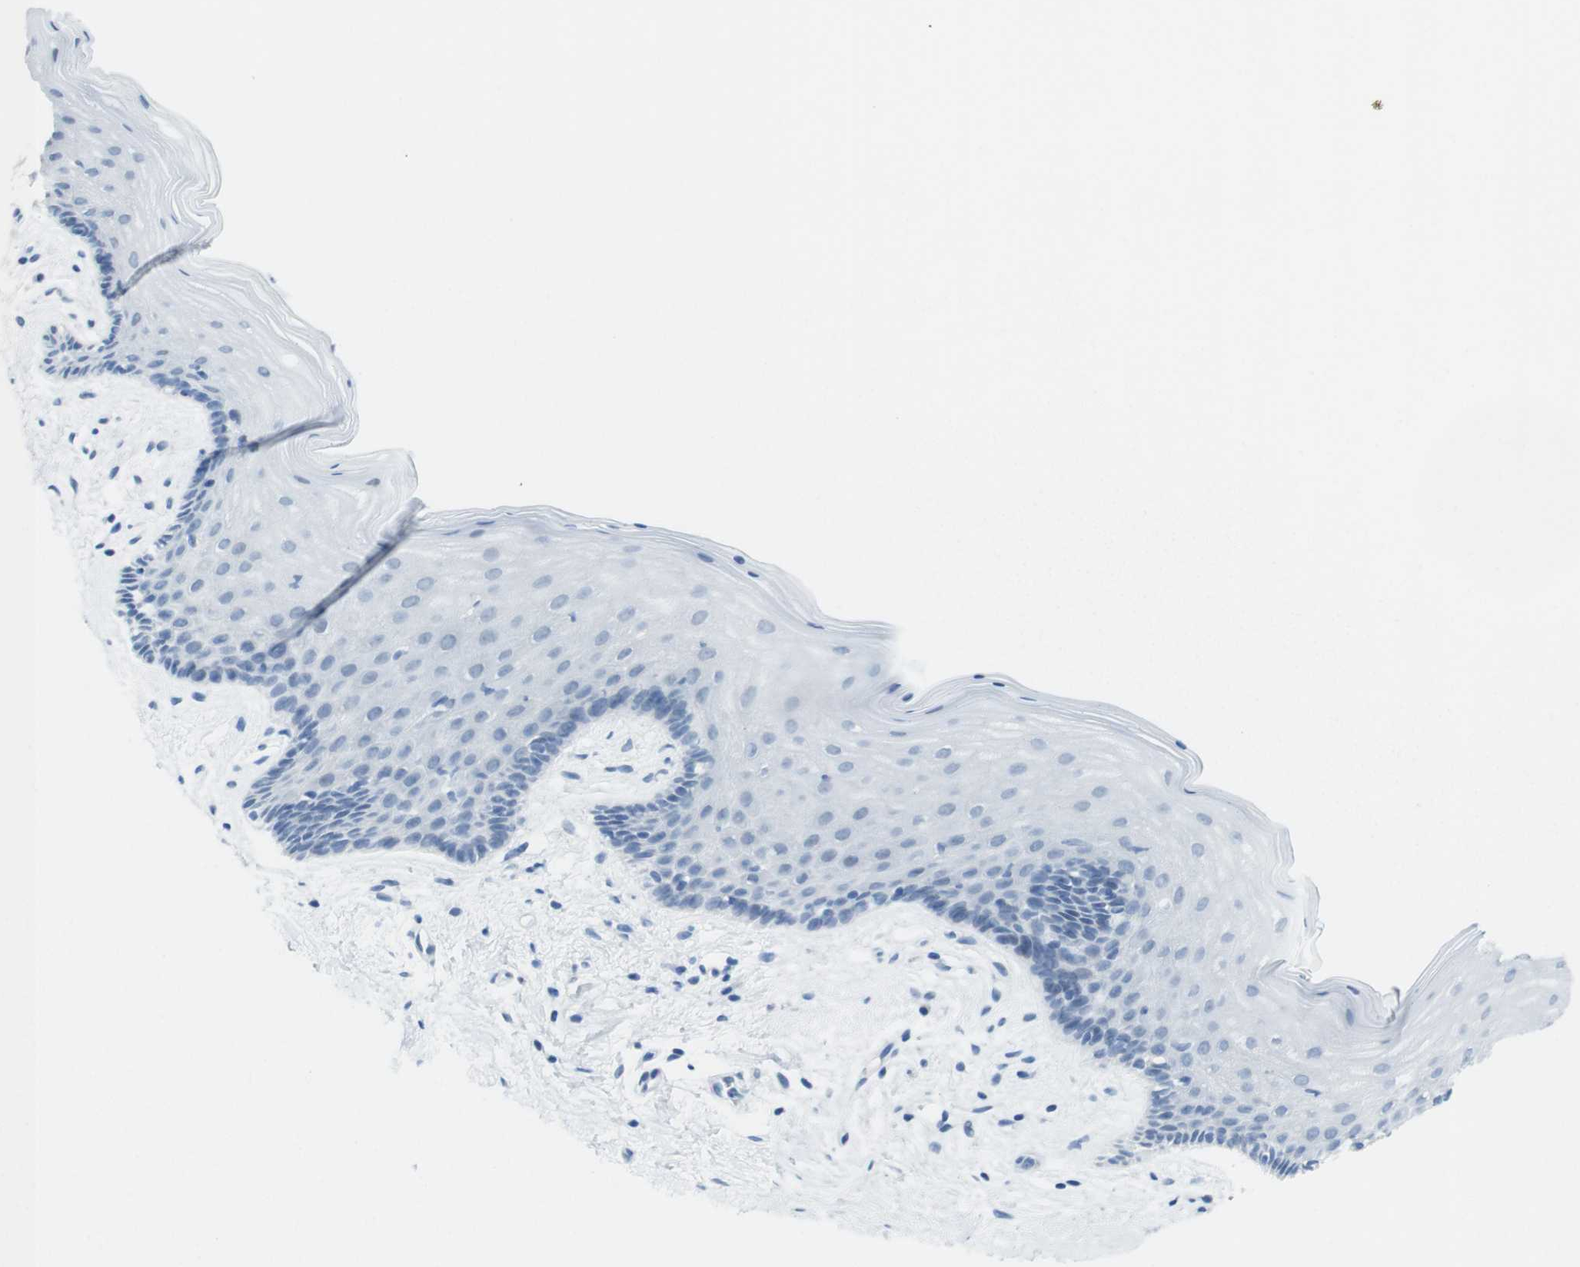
{"staining": {"intensity": "negative", "quantity": "none", "location": "none"}, "tissue": "vagina", "cell_type": "Squamous epithelial cells", "image_type": "normal", "snomed": [{"axis": "morphology", "description": "Normal tissue, NOS"}, {"axis": "topography", "description": "Vagina"}], "caption": "This is a photomicrograph of IHC staining of benign vagina, which shows no expression in squamous epithelial cells.", "gene": "OPN1SW", "patient": {"sex": "female", "age": 44}}